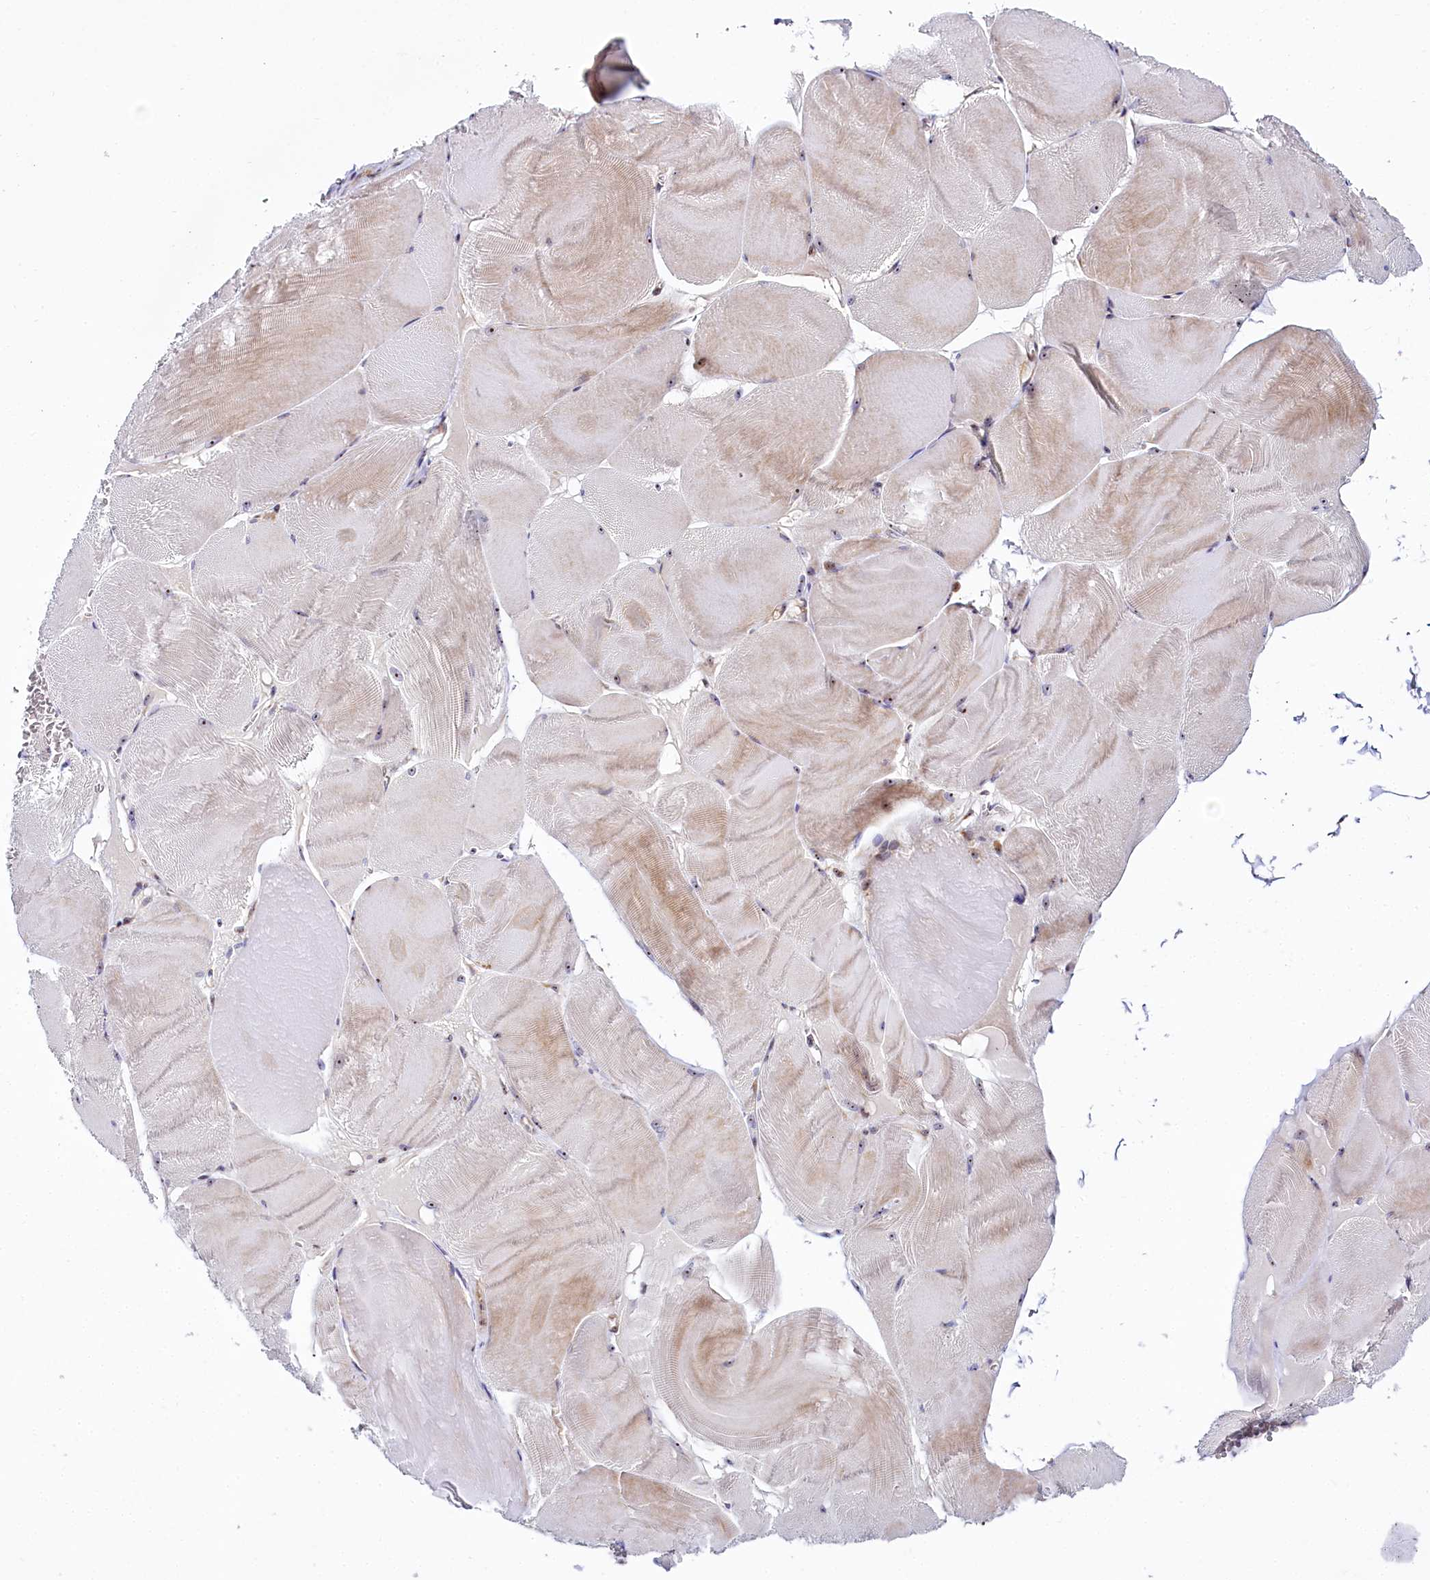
{"staining": {"intensity": "moderate", "quantity": "<25%", "location": "cytoplasmic/membranous,nuclear"}, "tissue": "skeletal muscle", "cell_type": "Myocytes", "image_type": "normal", "snomed": [{"axis": "morphology", "description": "Normal tissue, NOS"}, {"axis": "morphology", "description": "Basal cell carcinoma"}, {"axis": "topography", "description": "Skeletal muscle"}], "caption": "Immunohistochemical staining of normal skeletal muscle reveals low levels of moderate cytoplasmic/membranous,nuclear expression in about <25% of myocytes. Using DAB (brown) and hematoxylin (blue) stains, captured at high magnification using brightfield microscopy.", "gene": "TCOF1", "patient": {"sex": "female", "age": 64}}